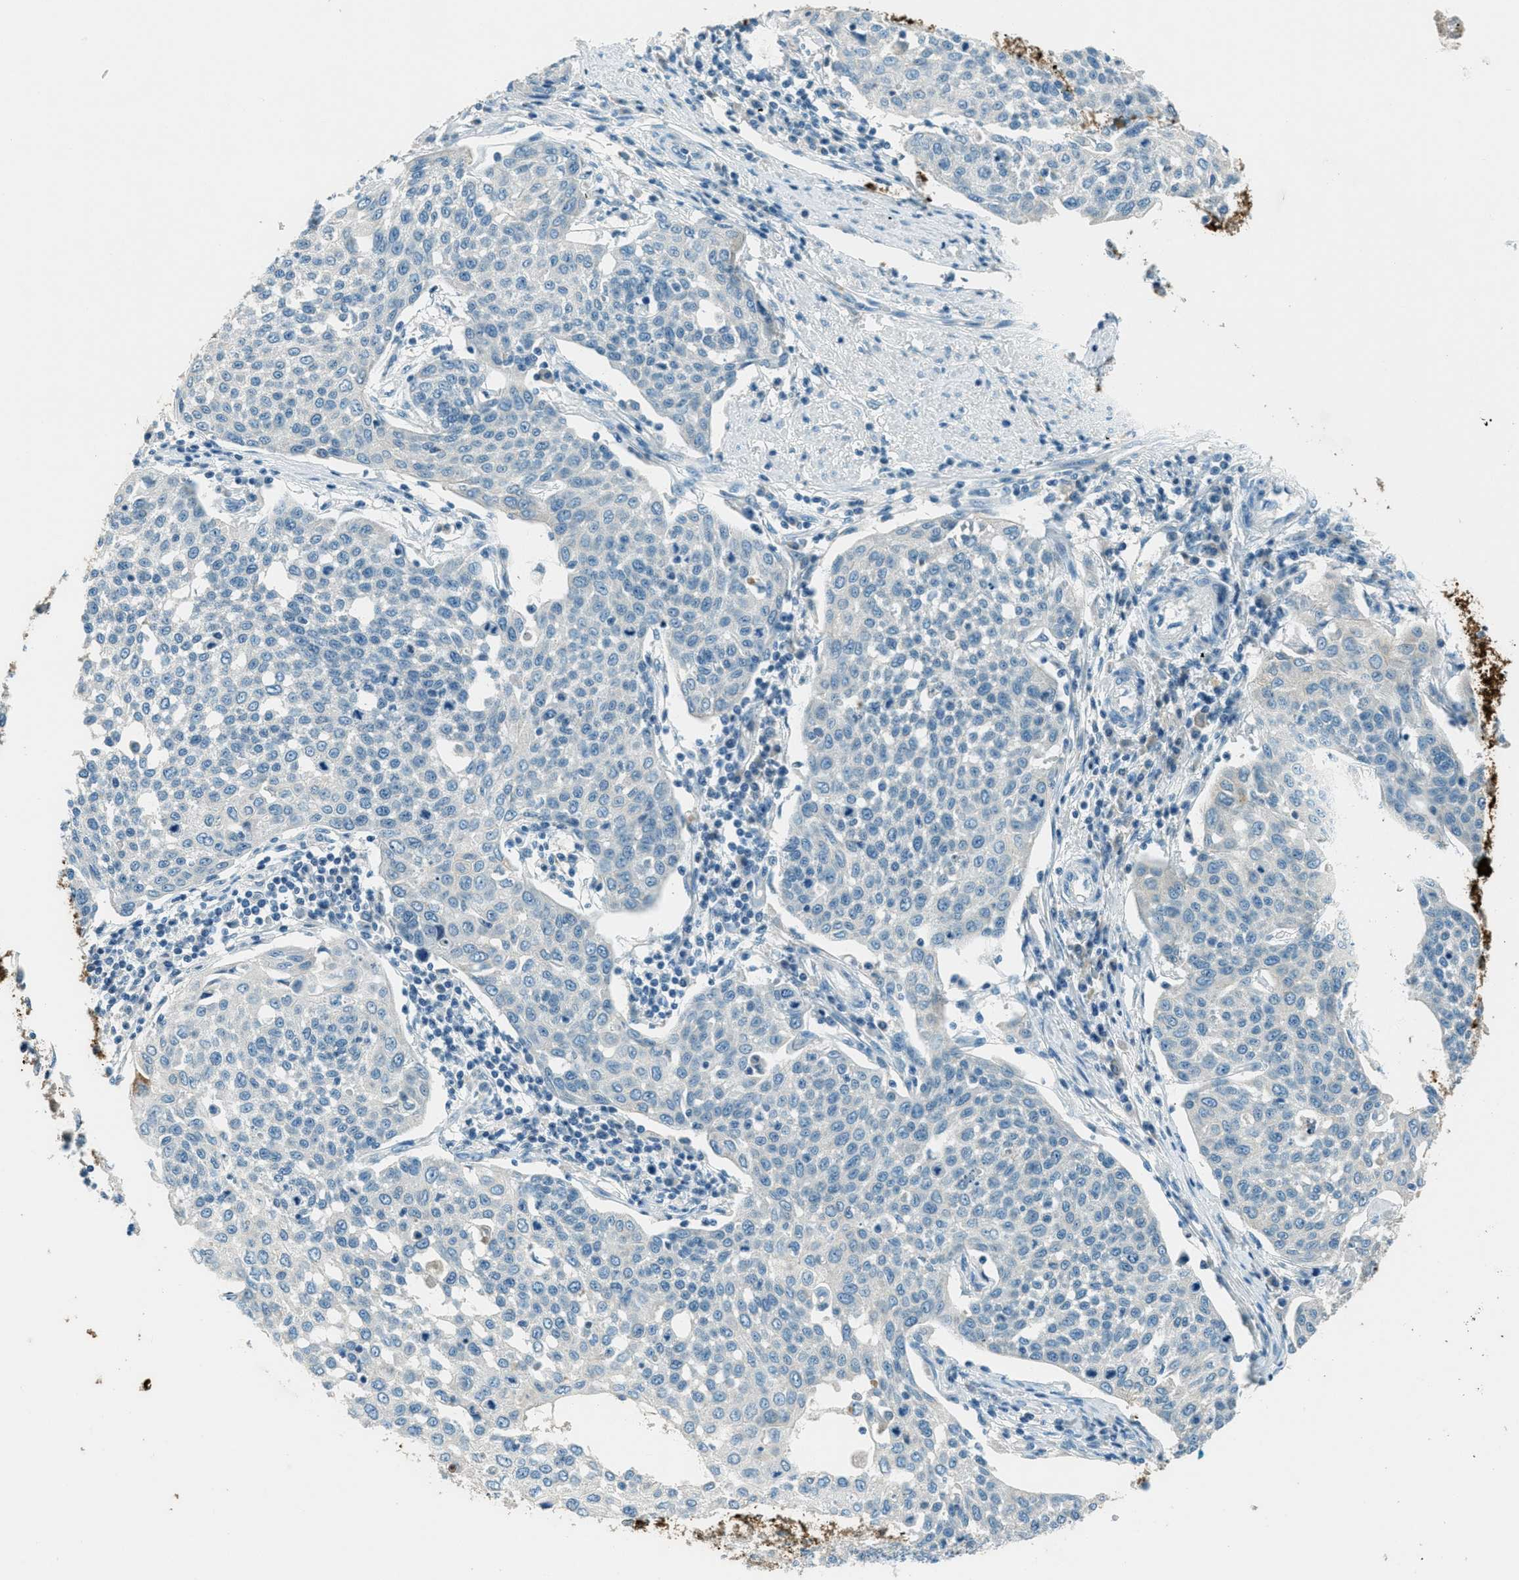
{"staining": {"intensity": "negative", "quantity": "none", "location": "none"}, "tissue": "cervical cancer", "cell_type": "Tumor cells", "image_type": "cancer", "snomed": [{"axis": "morphology", "description": "Squamous cell carcinoma, NOS"}, {"axis": "topography", "description": "Cervix"}], "caption": "The histopathology image demonstrates no staining of tumor cells in cervical squamous cell carcinoma. (DAB (3,3'-diaminobenzidine) IHC with hematoxylin counter stain).", "gene": "MSLN", "patient": {"sex": "female", "age": 34}}